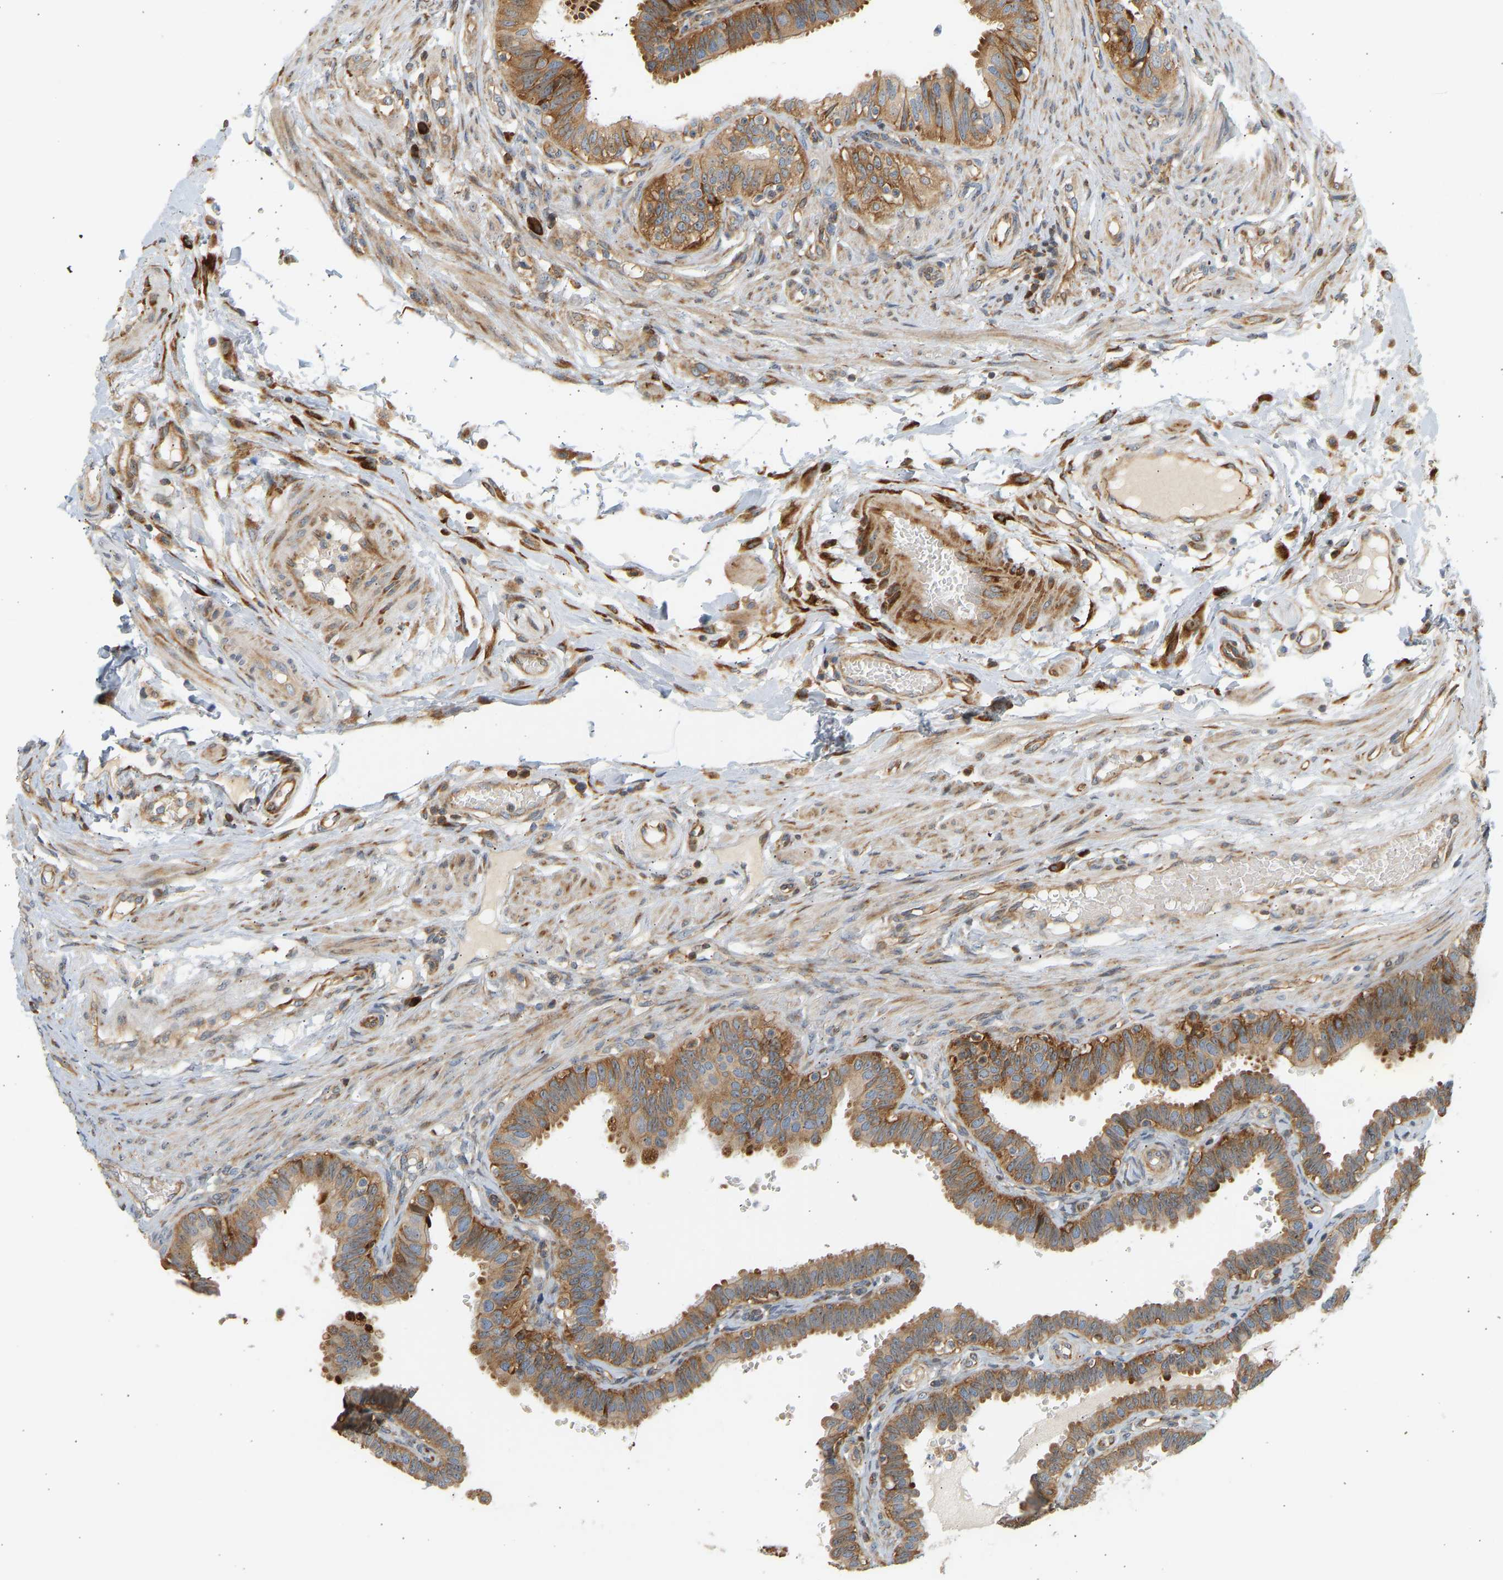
{"staining": {"intensity": "moderate", "quantity": ">75%", "location": "cytoplasmic/membranous"}, "tissue": "fallopian tube", "cell_type": "Glandular cells", "image_type": "normal", "snomed": [{"axis": "morphology", "description": "Normal tissue, NOS"}, {"axis": "topography", "description": "Fallopian tube"}, {"axis": "topography", "description": "Placenta"}], "caption": "Immunohistochemical staining of benign human fallopian tube reveals moderate cytoplasmic/membranous protein expression in approximately >75% of glandular cells.", "gene": "RPS14", "patient": {"sex": "female", "age": 34}}